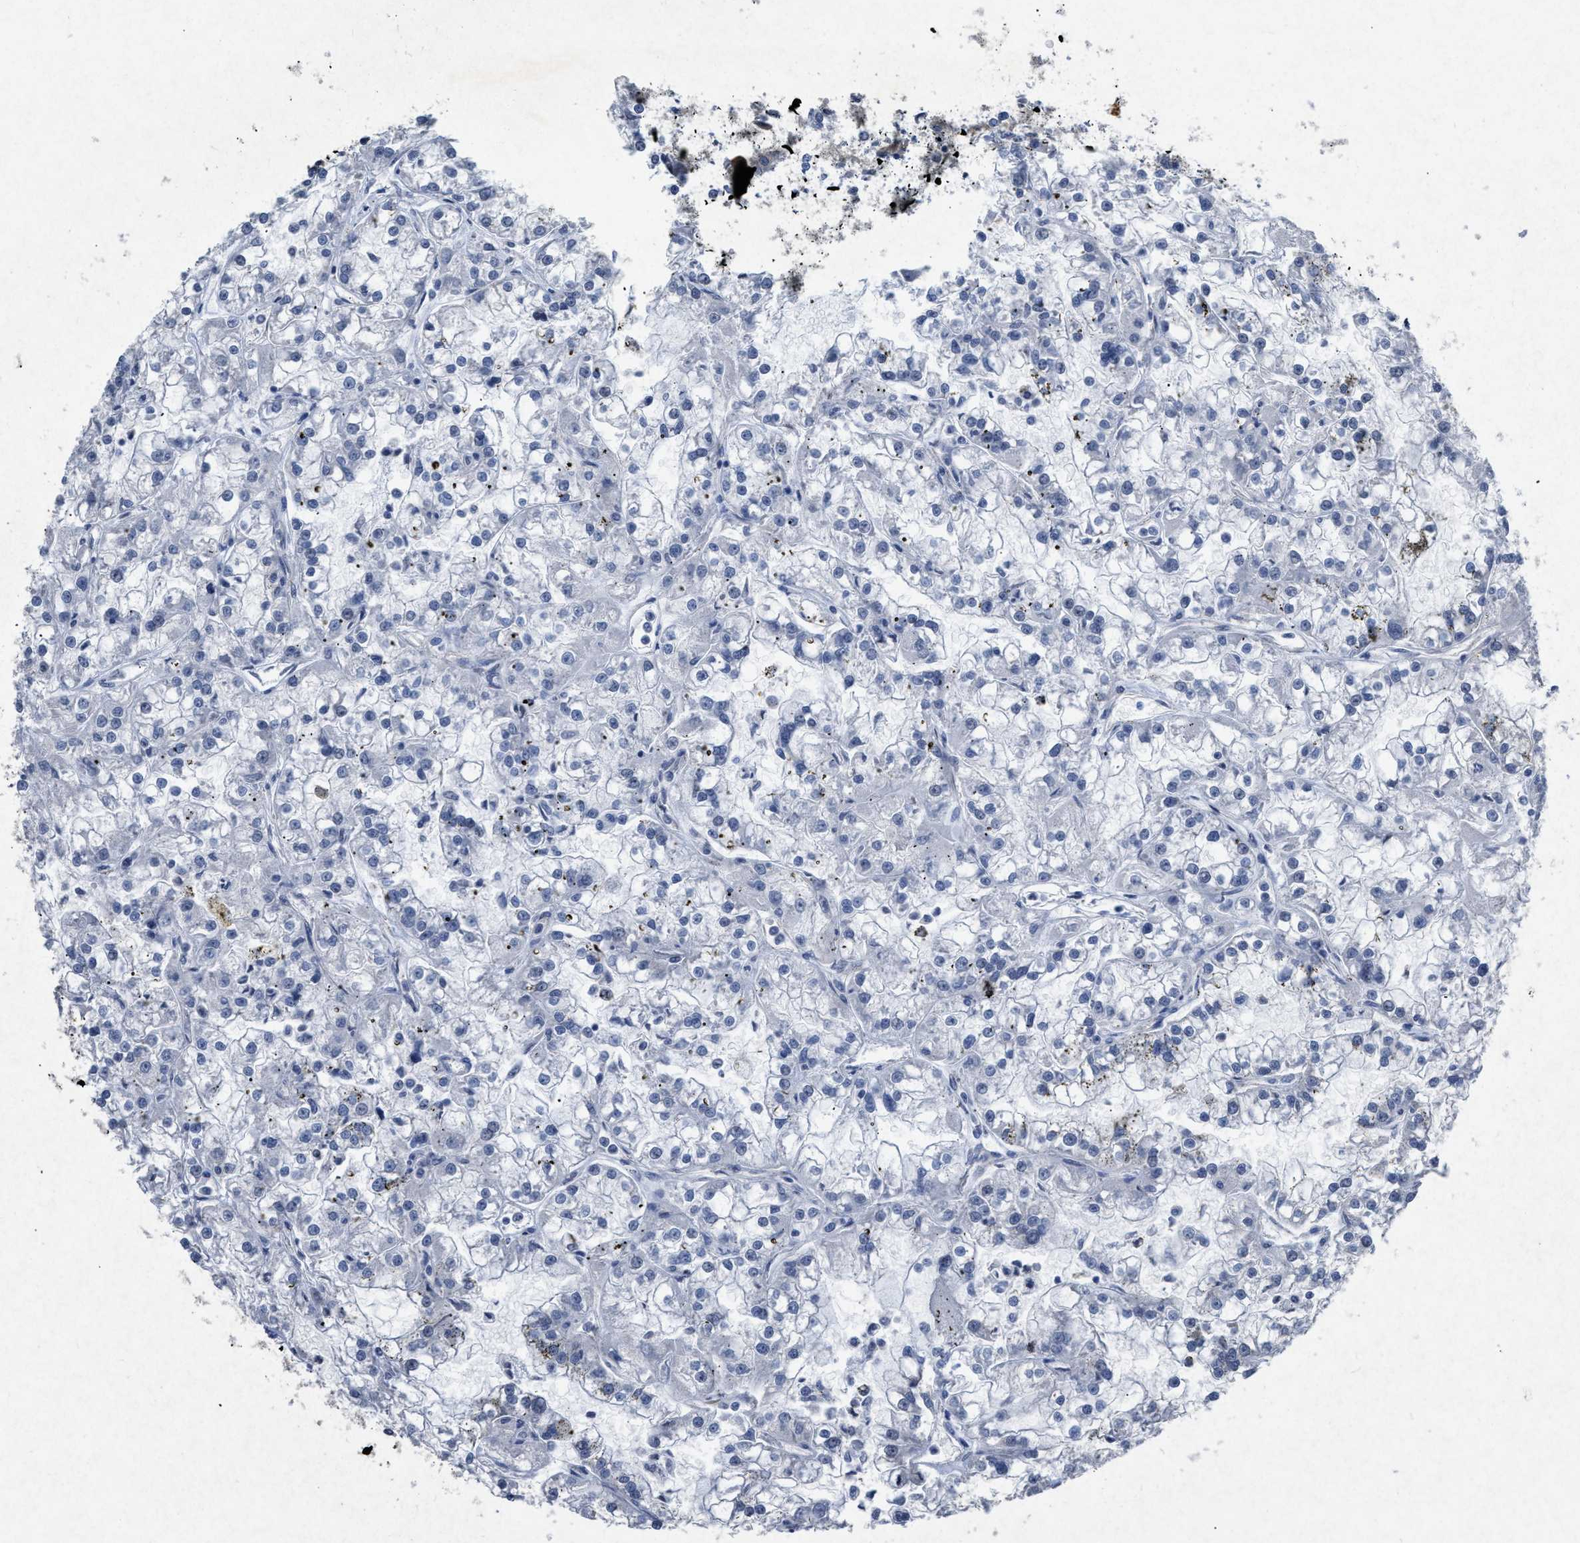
{"staining": {"intensity": "negative", "quantity": "none", "location": "none"}, "tissue": "renal cancer", "cell_type": "Tumor cells", "image_type": "cancer", "snomed": [{"axis": "morphology", "description": "Adenocarcinoma, NOS"}, {"axis": "topography", "description": "Kidney"}], "caption": "Human renal cancer stained for a protein using immunohistochemistry (IHC) demonstrates no positivity in tumor cells.", "gene": "PDGFRA", "patient": {"sex": "female", "age": 52}}